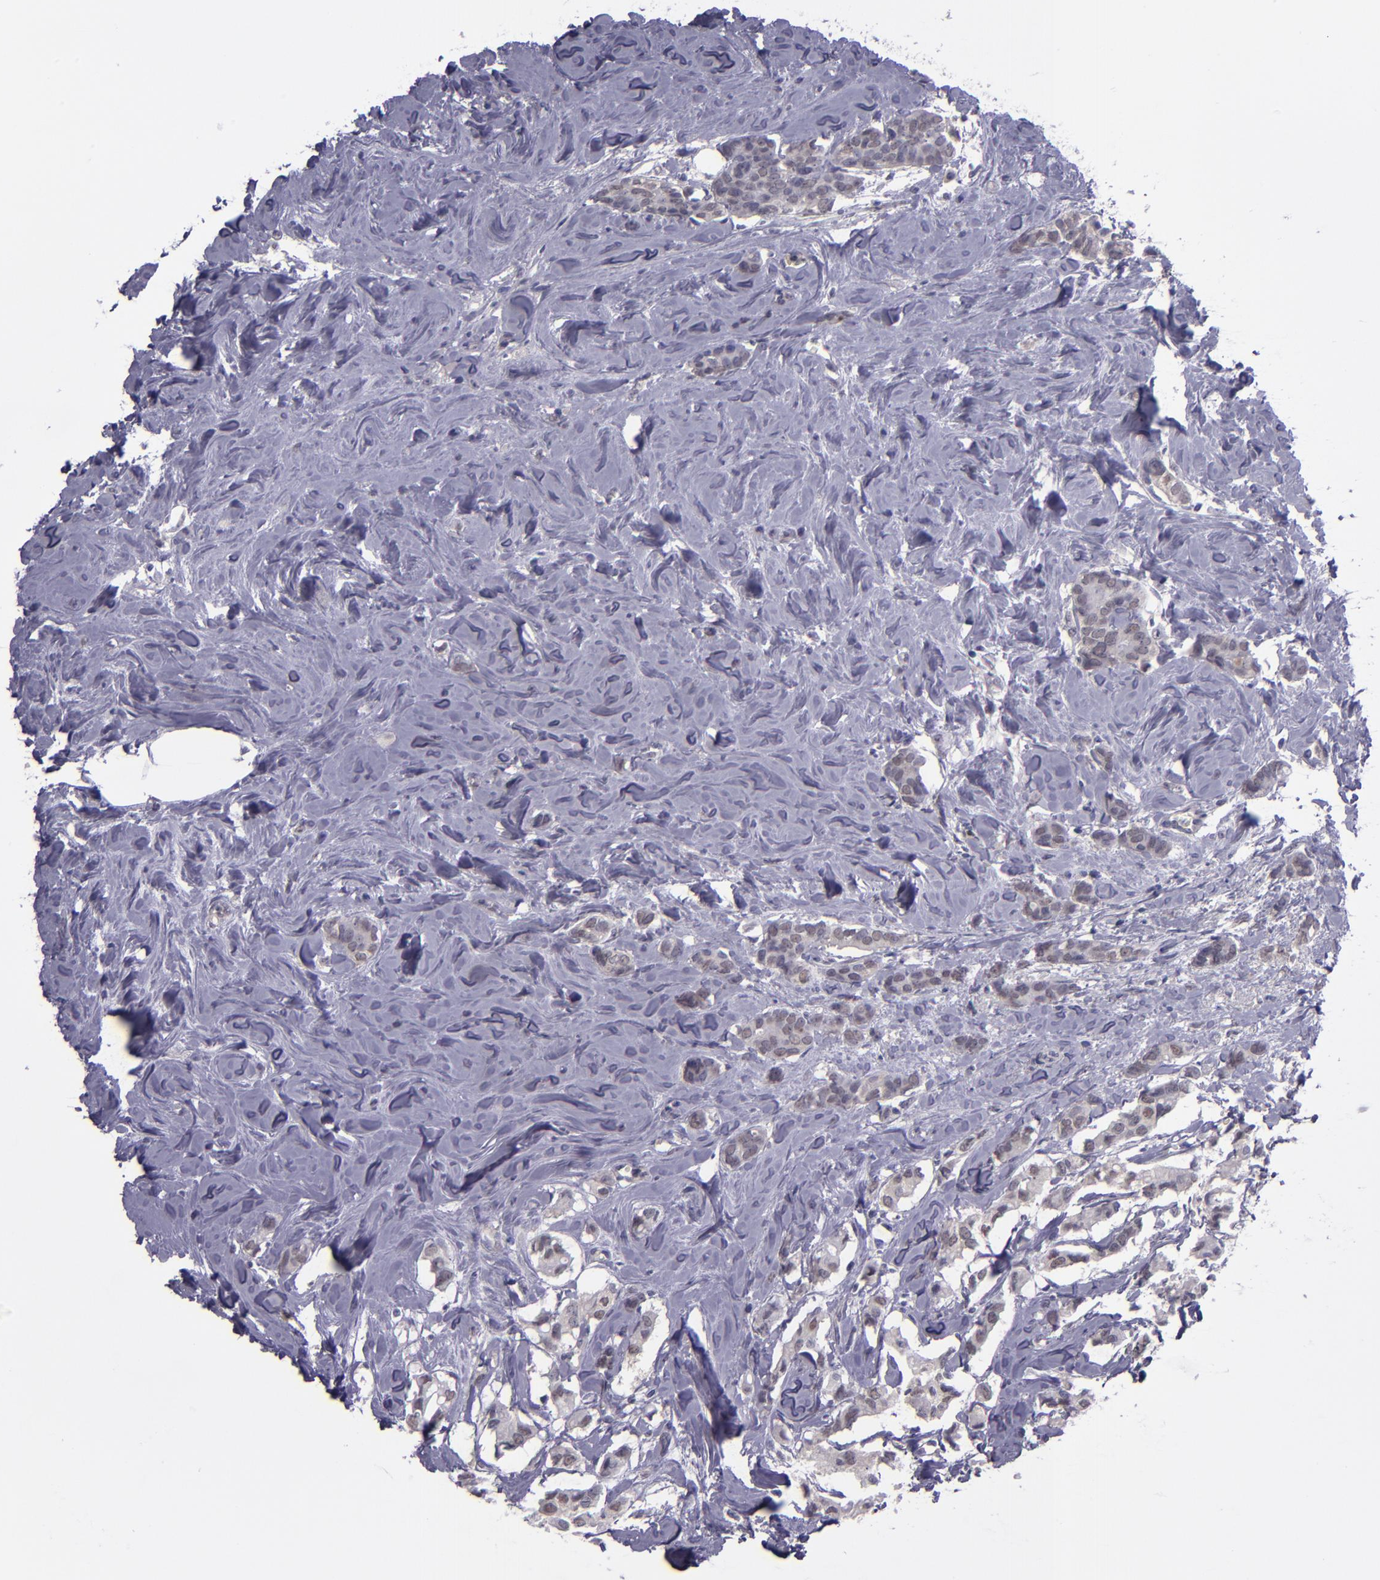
{"staining": {"intensity": "negative", "quantity": "none", "location": "none"}, "tissue": "breast cancer", "cell_type": "Tumor cells", "image_type": "cancer", "snomed": [{"axis": "morphology", "description": "Duct carcinoma"}, {"axis": "topography", "description": "Breast"}], "caption": "The photomicrograph displays no significant expression in tumor cells of breast cancer.", "gene": "CEBPE", "patient": {"sex": "female", "age": 84}}